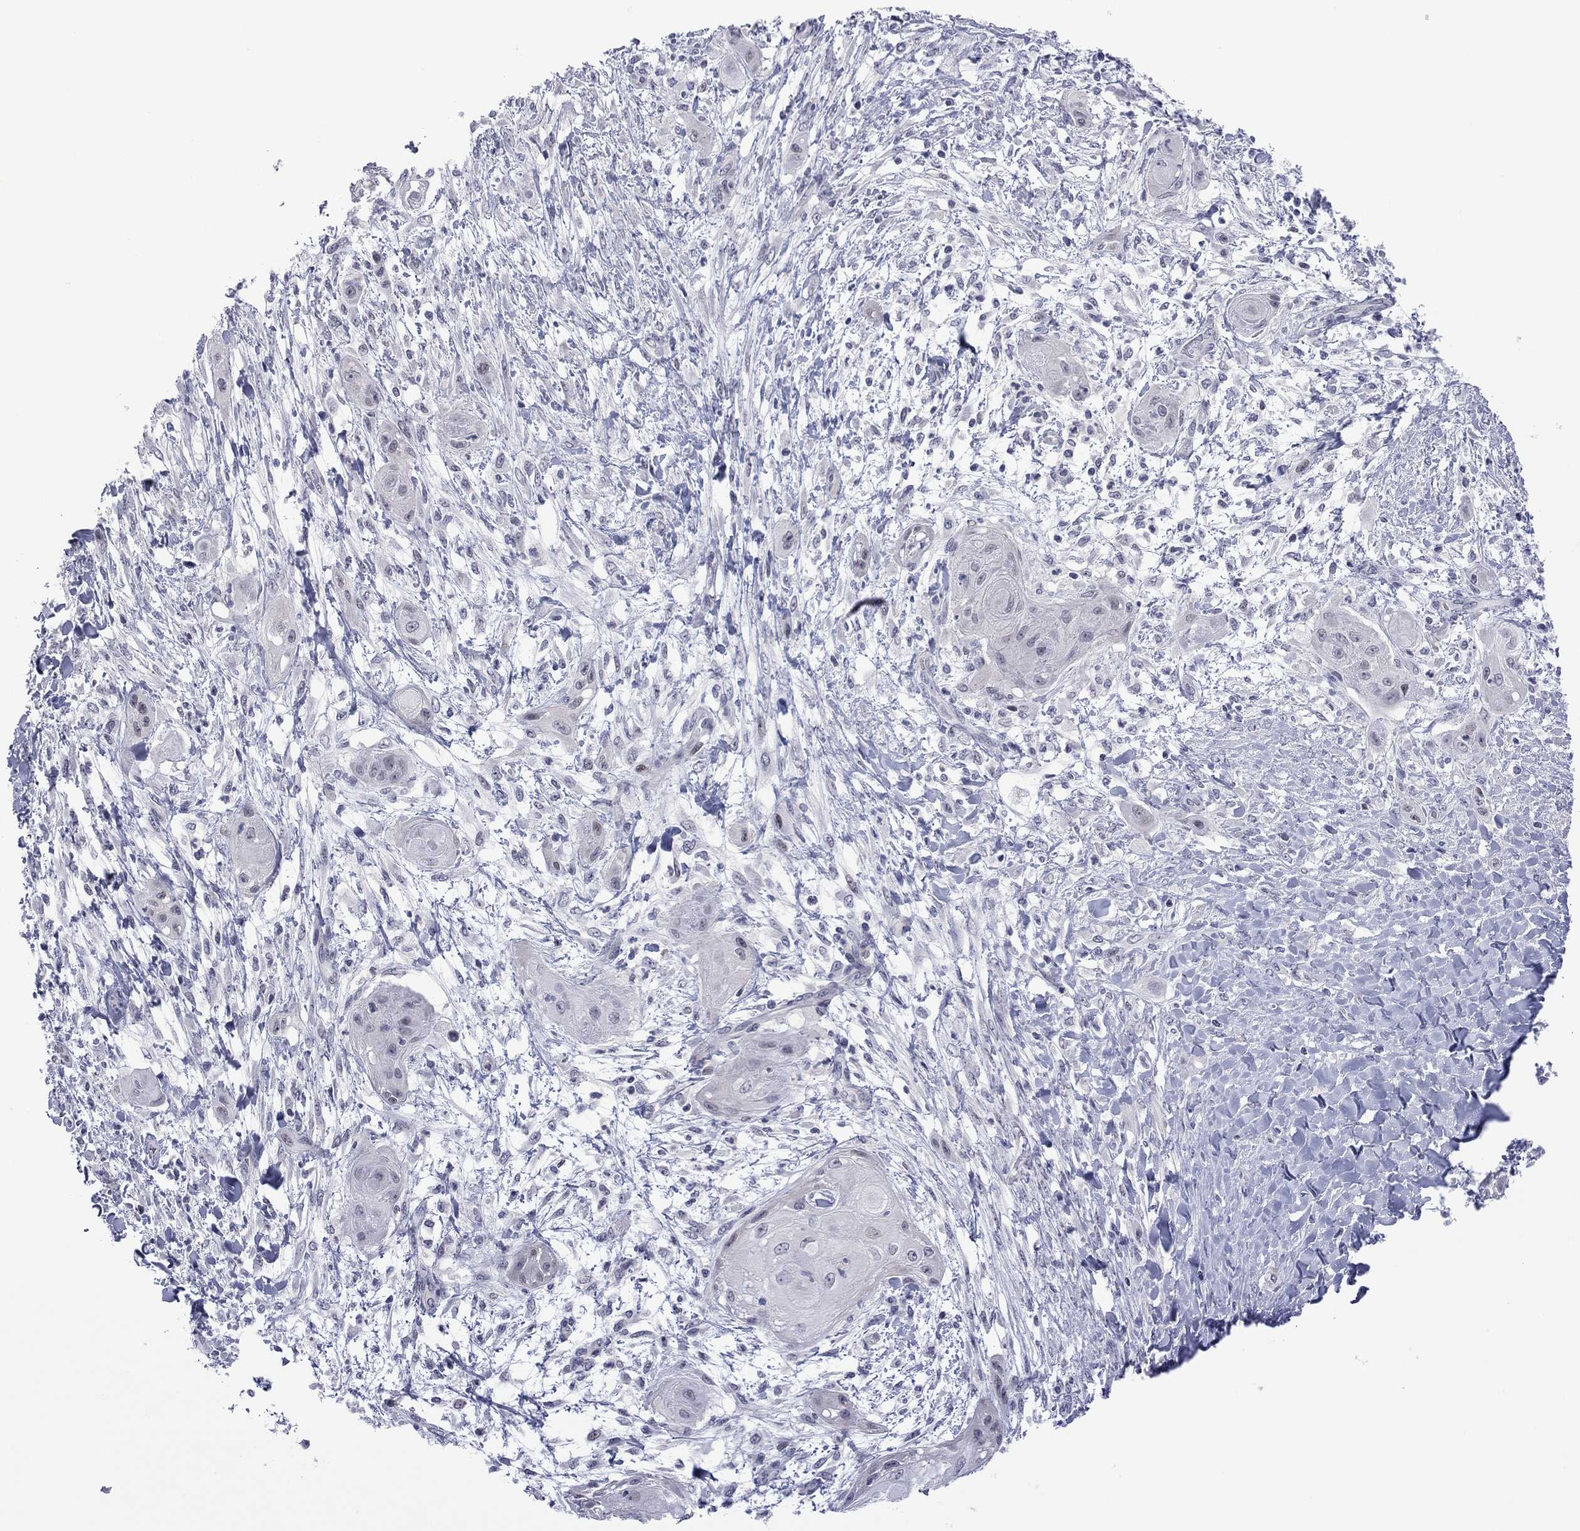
{"staining": {"intensity": "negative", "quantity": "none", "location": "none"}, "tissue": "skin cancer", "cell_type": "Tumor cells", "image_type": "cancer", "snomed": [{"axis": "morphology", "description": "Squamous cell carcinoma, NOS"}, {"axis": "topography", "description": "Skin"}], "caption": "A micrograph of skin squamous cell carcinoma stained for a protein reveals no brown staining in tumor cells. (IHC, brightfield microscopy, high magnification).", "gene": "POU5F2", "patient": {"sex": "male", "age": 62}}